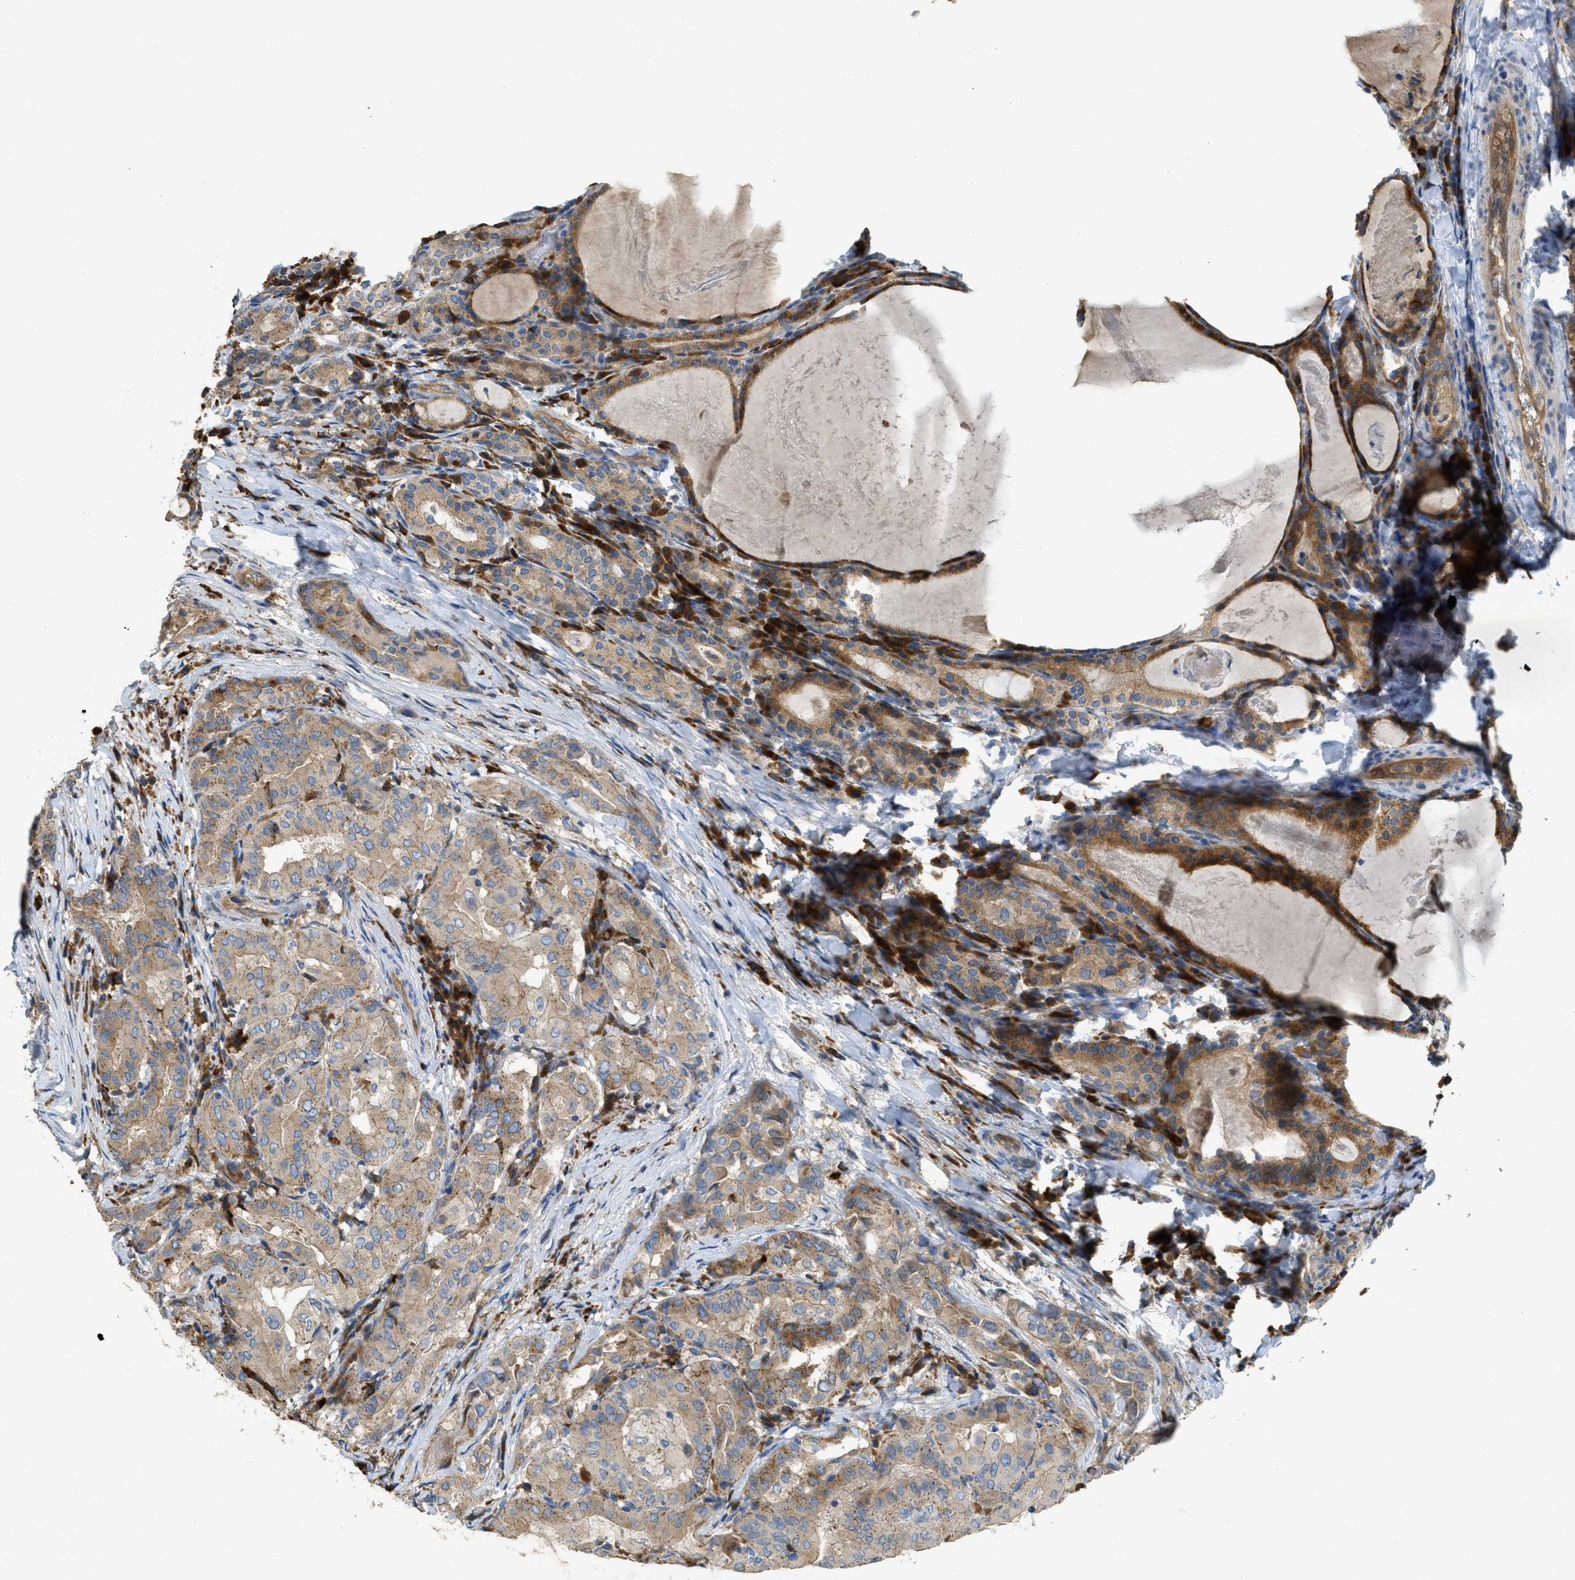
{"staining": {"intensity": "moderate", "quantity": ">75%", "location": "cytoplasmic/membranous"}, "tissue": "thyroid cancer", "cell_type": "Tumor cells", "image_type": "cancer", "snomed": [{"axis": "morphology", "description": "Papillary adenocarcinoma, NOS"}, {"axis": "topography", "description": "Thyroid gland"}], "caption": "This is an image of immunohistochemistry staining of thyroid papillary adenocarcinoma, which shows moderate positivity in the cytoplasmic/membranous of tumor cells.", "gene": "CASP10", "patient": {"sex": "female", "age": 42}}